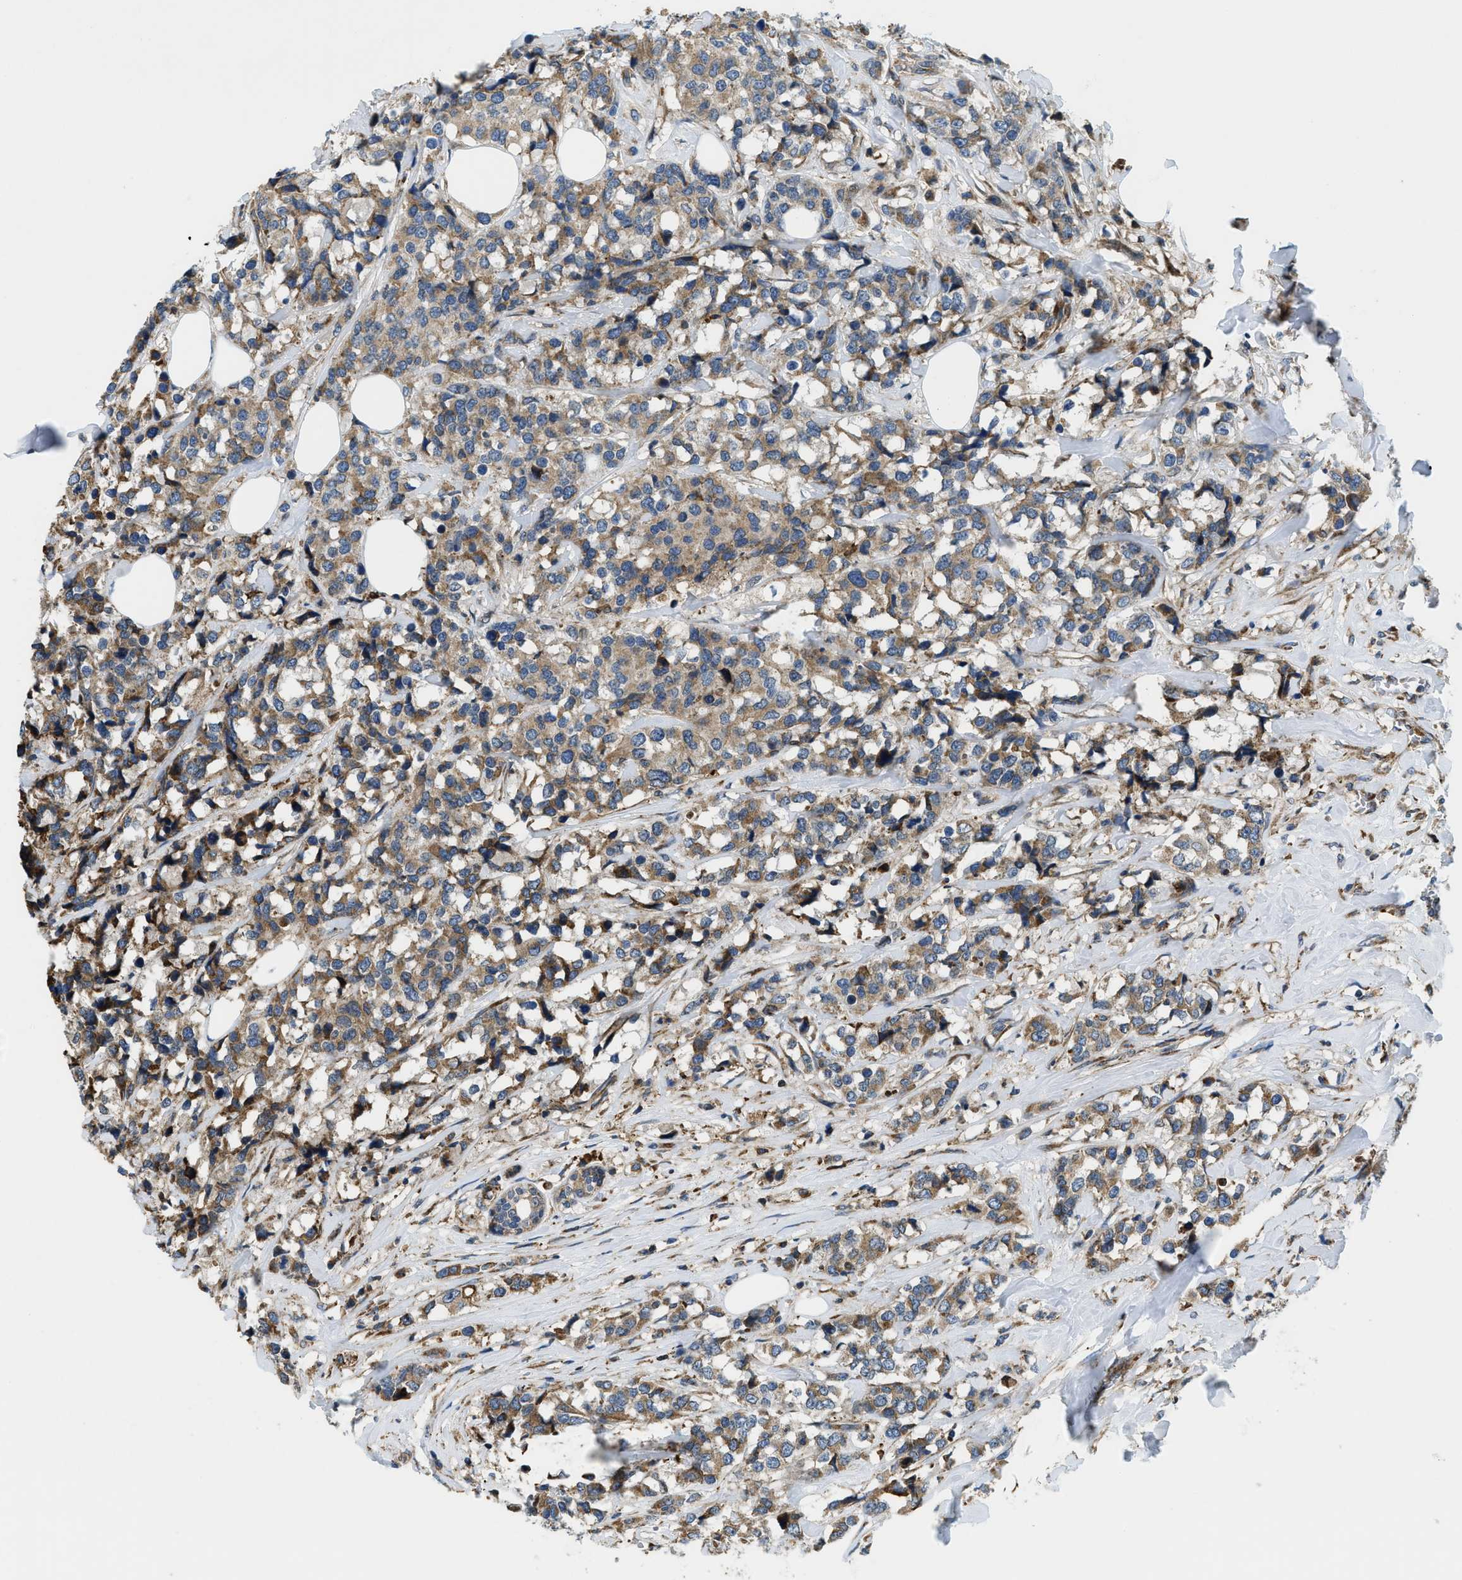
{"staining": {"intensity": "moderate", "quantity": ">75%", "location": "cytoplasmic/membranous"}, "tissue": "breast cancer", "cell_type": "Tumor cells", "image_type": "cancer", "snomed": [{"axis": "morphology", "description": "Lobular carcinoma"}, {"axis": "topography", "description": "Breast"}], "caption": "Protein staining displays moderate cytoplasmic/membranous expression in about >75% of tumor cells in breast cancer.", "gene": "CSPG4", "patient": {"sex": "female", "age": 59}}